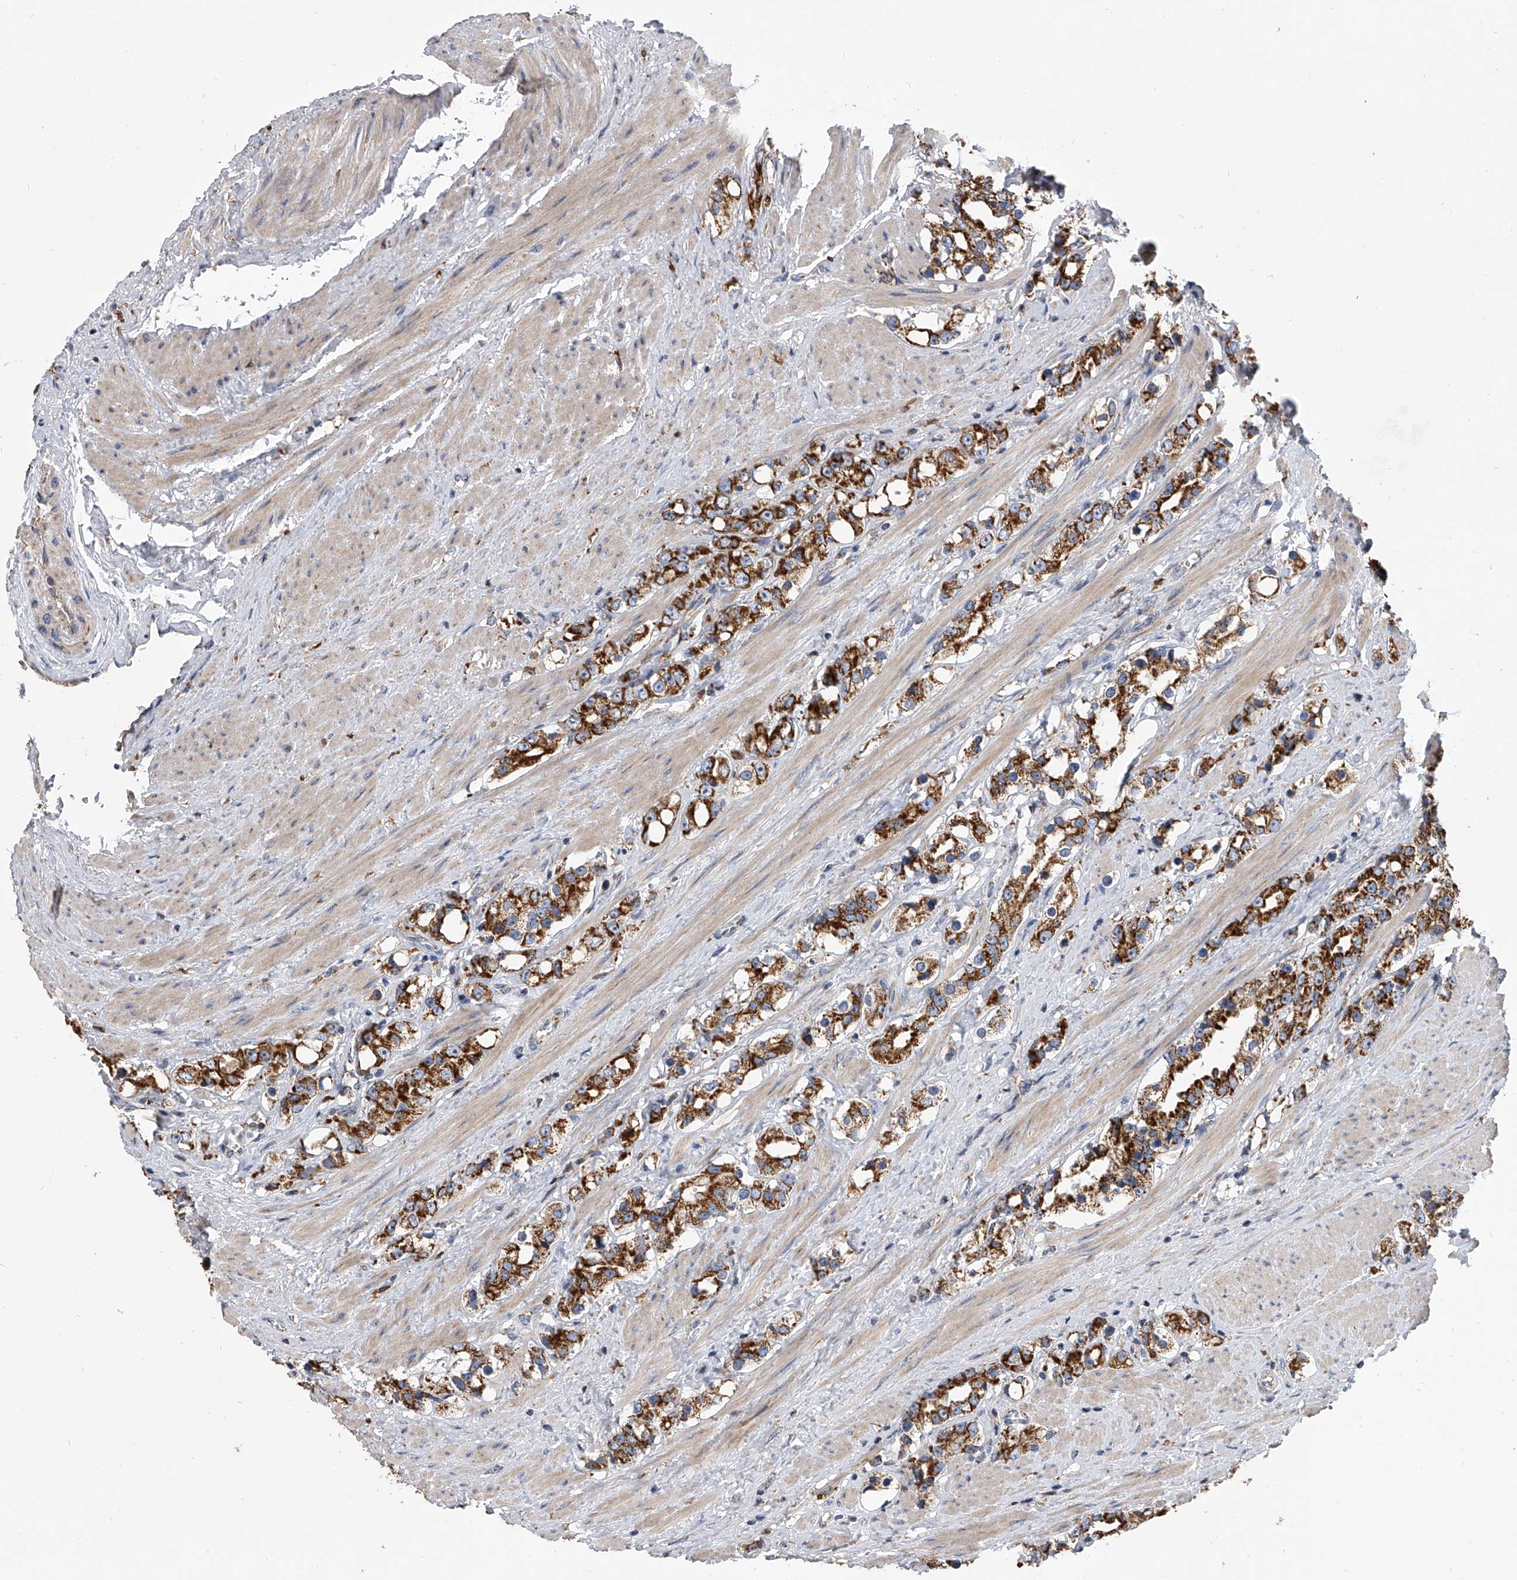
{"staining": {"intensity": "strong", "quantity": ">75%", "location": "cytoplasmic/membranous"}, "tissue": "prostate cancer", "cell_type": "Tumor cells", "image_type": "cancer", "snomed": [{"axis": "morphology", "description": "Adenocarcinoma, NOS"}, {"axis": "topography", "description": "Prostate"}], "caption": "IHC photomicrograph of human prostate cancer (adenocarcinoma) stained for a protein (brown), which exhibits high levels of strong cytoplasmic/membranous staining in about >75% of tumor cells.", "gene": "MRPL28", "patient": {"sex": "male", "age": 79}}